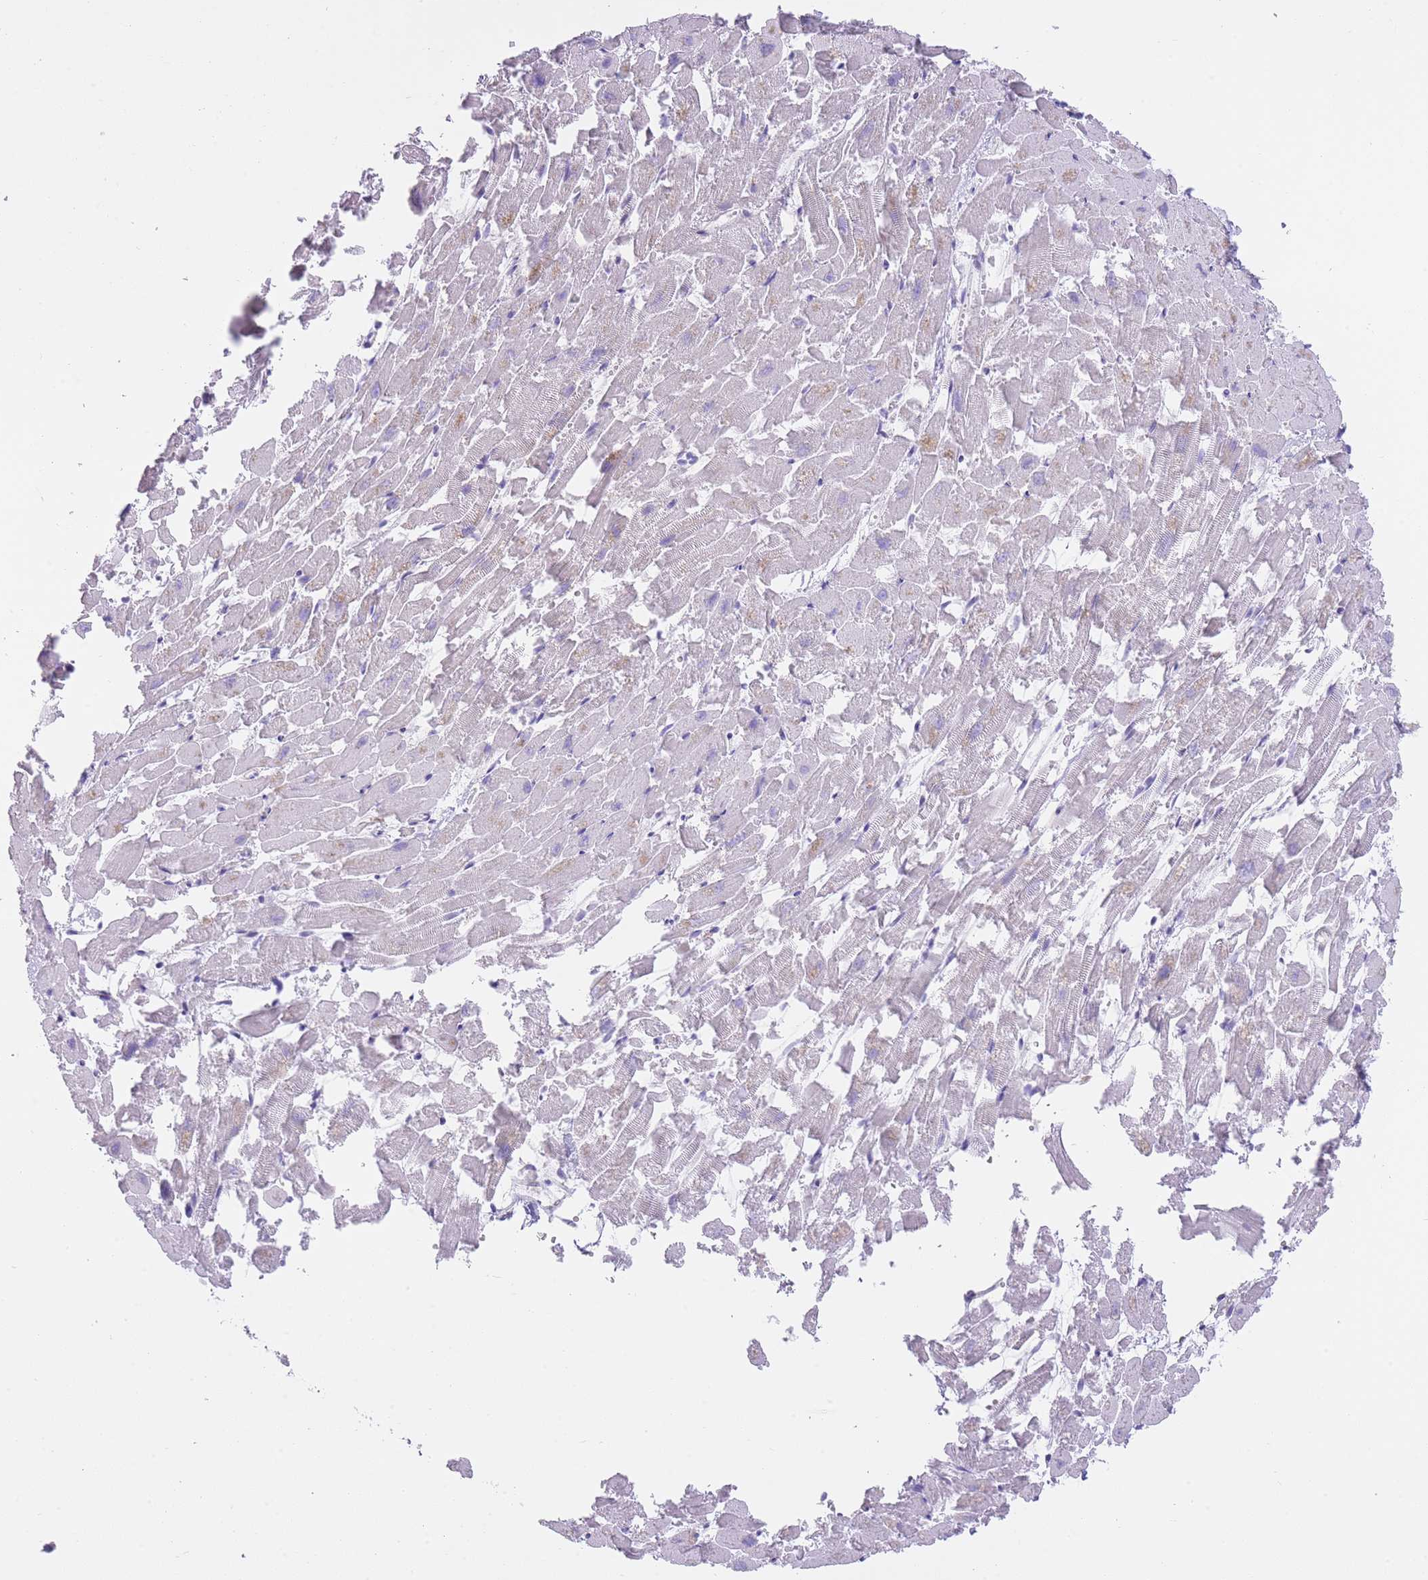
{"staining": {"intensity": "negative", "quantity": "none", "location": "none"}, "tissue": "heart muscle", "cell_type": "Cardiomyocytes", "image_type": "normal", "snomed": [{"axis": "morphology", "description": "Normal tissue, NOS"}, {"axis": "topography", "description": "Heart"}], "caption": "IHC histopathology image of unremarkable human heart muscle stained for a protein (brown), which displays no expression in cardiomyocytes.", "gene": "OR11H12", "patient": {"sex": "female", "age": 64}}